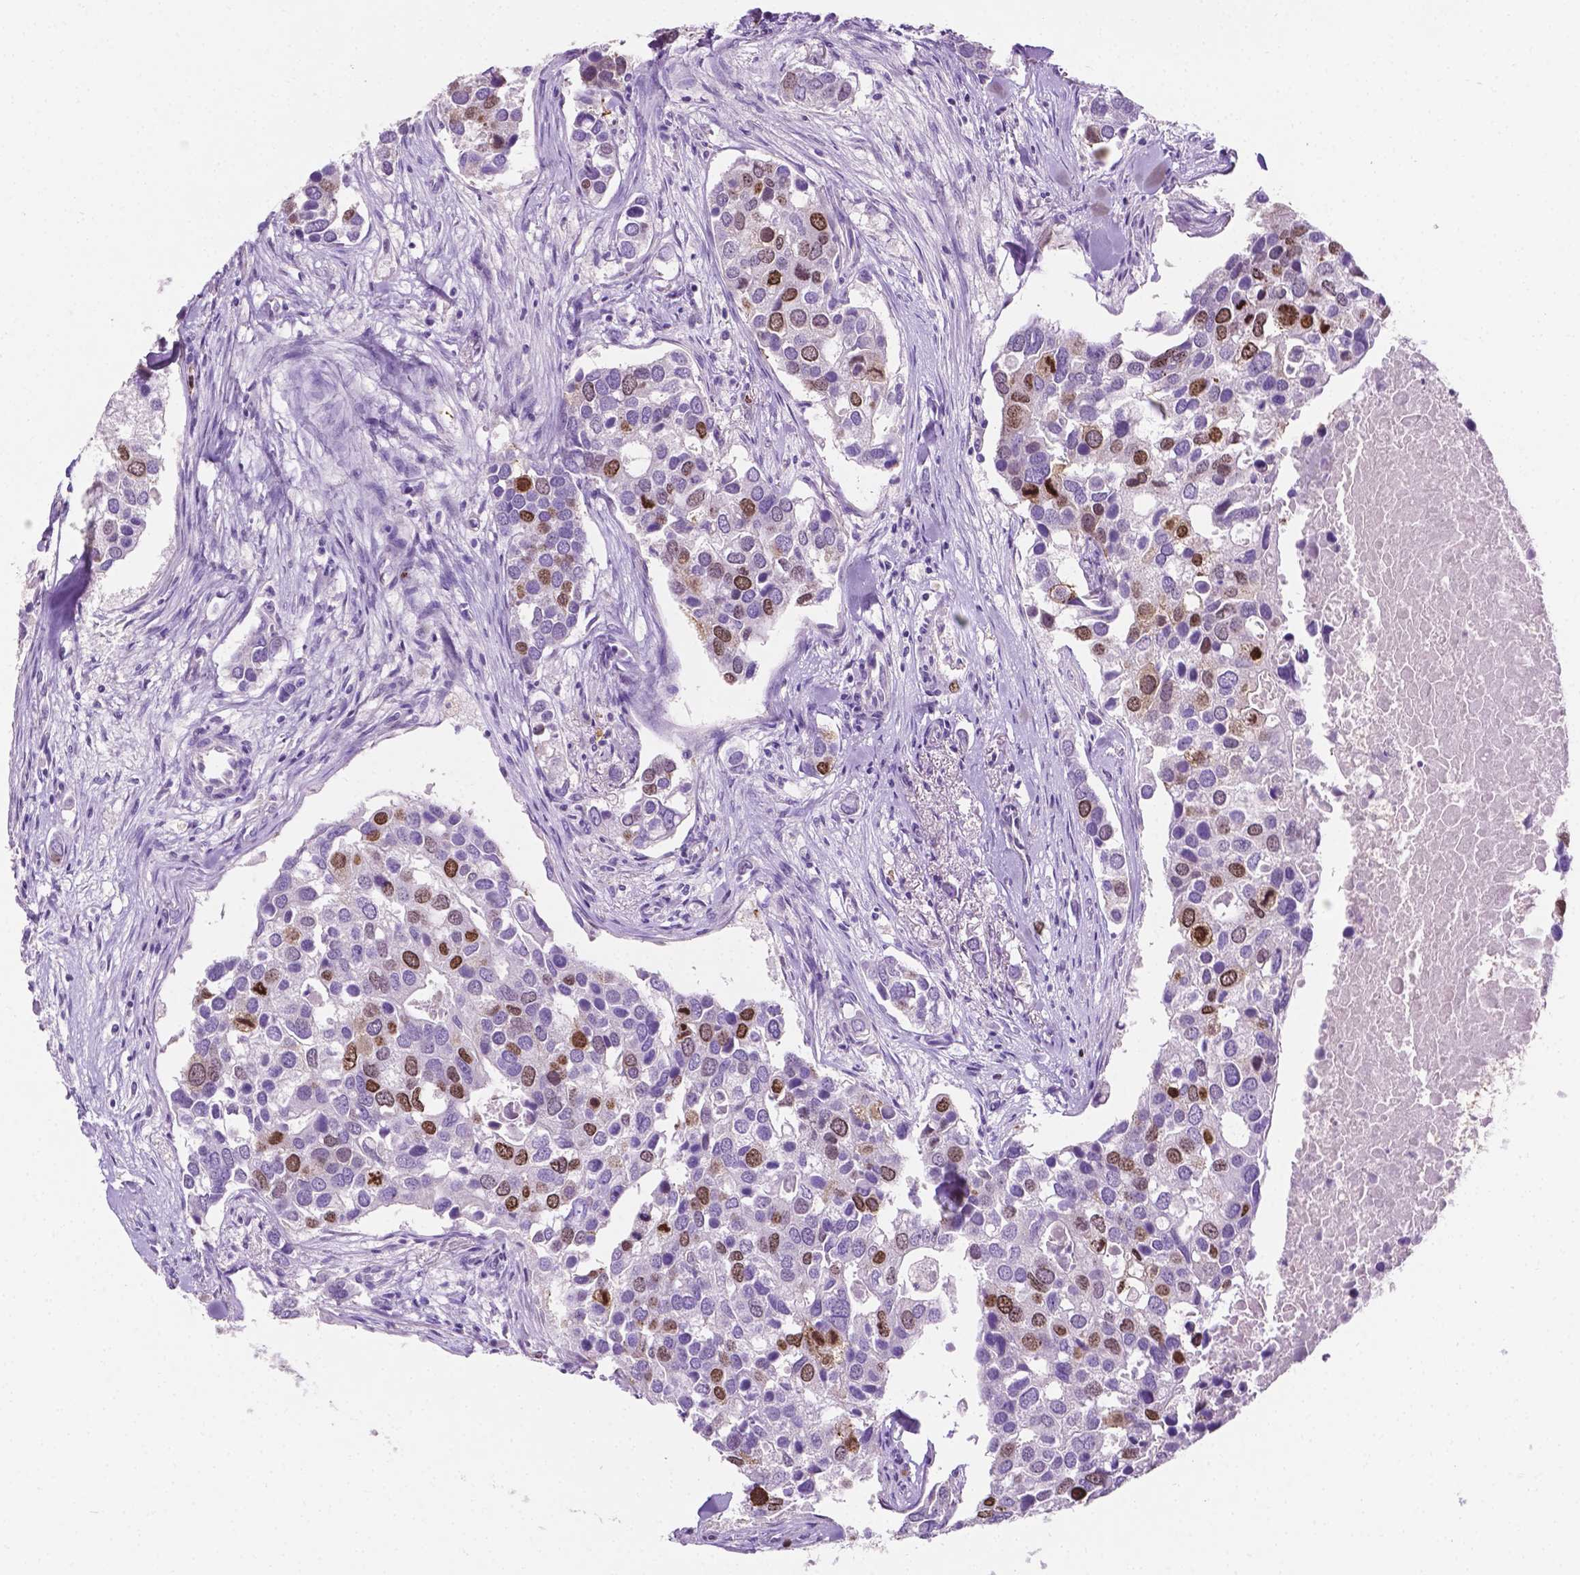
{"staining": {"intensity": "moderate", "quantity": "25%-75%", "location": "nuclear"}, "tissue": "breast cancer", "cell_type": "Tumor cells", "image_type": "cancer", "snomed": [{"axis": "morphology", "description": "Duct carcinoma"}, {"axis": "topography", "description": "Breast"}], "caption": "A high-resolution photomicrograph shows immunohistochemistry staining of breast cancer (infiltrating ductal carcinoma), which exhibits moderate nuclear positivity in about 25%-75% of tumor cells. (IHC, brightfield microscopy, high magnification).", "gene": "SIAH2", "patient": {"sex": "female", "age": 83}}